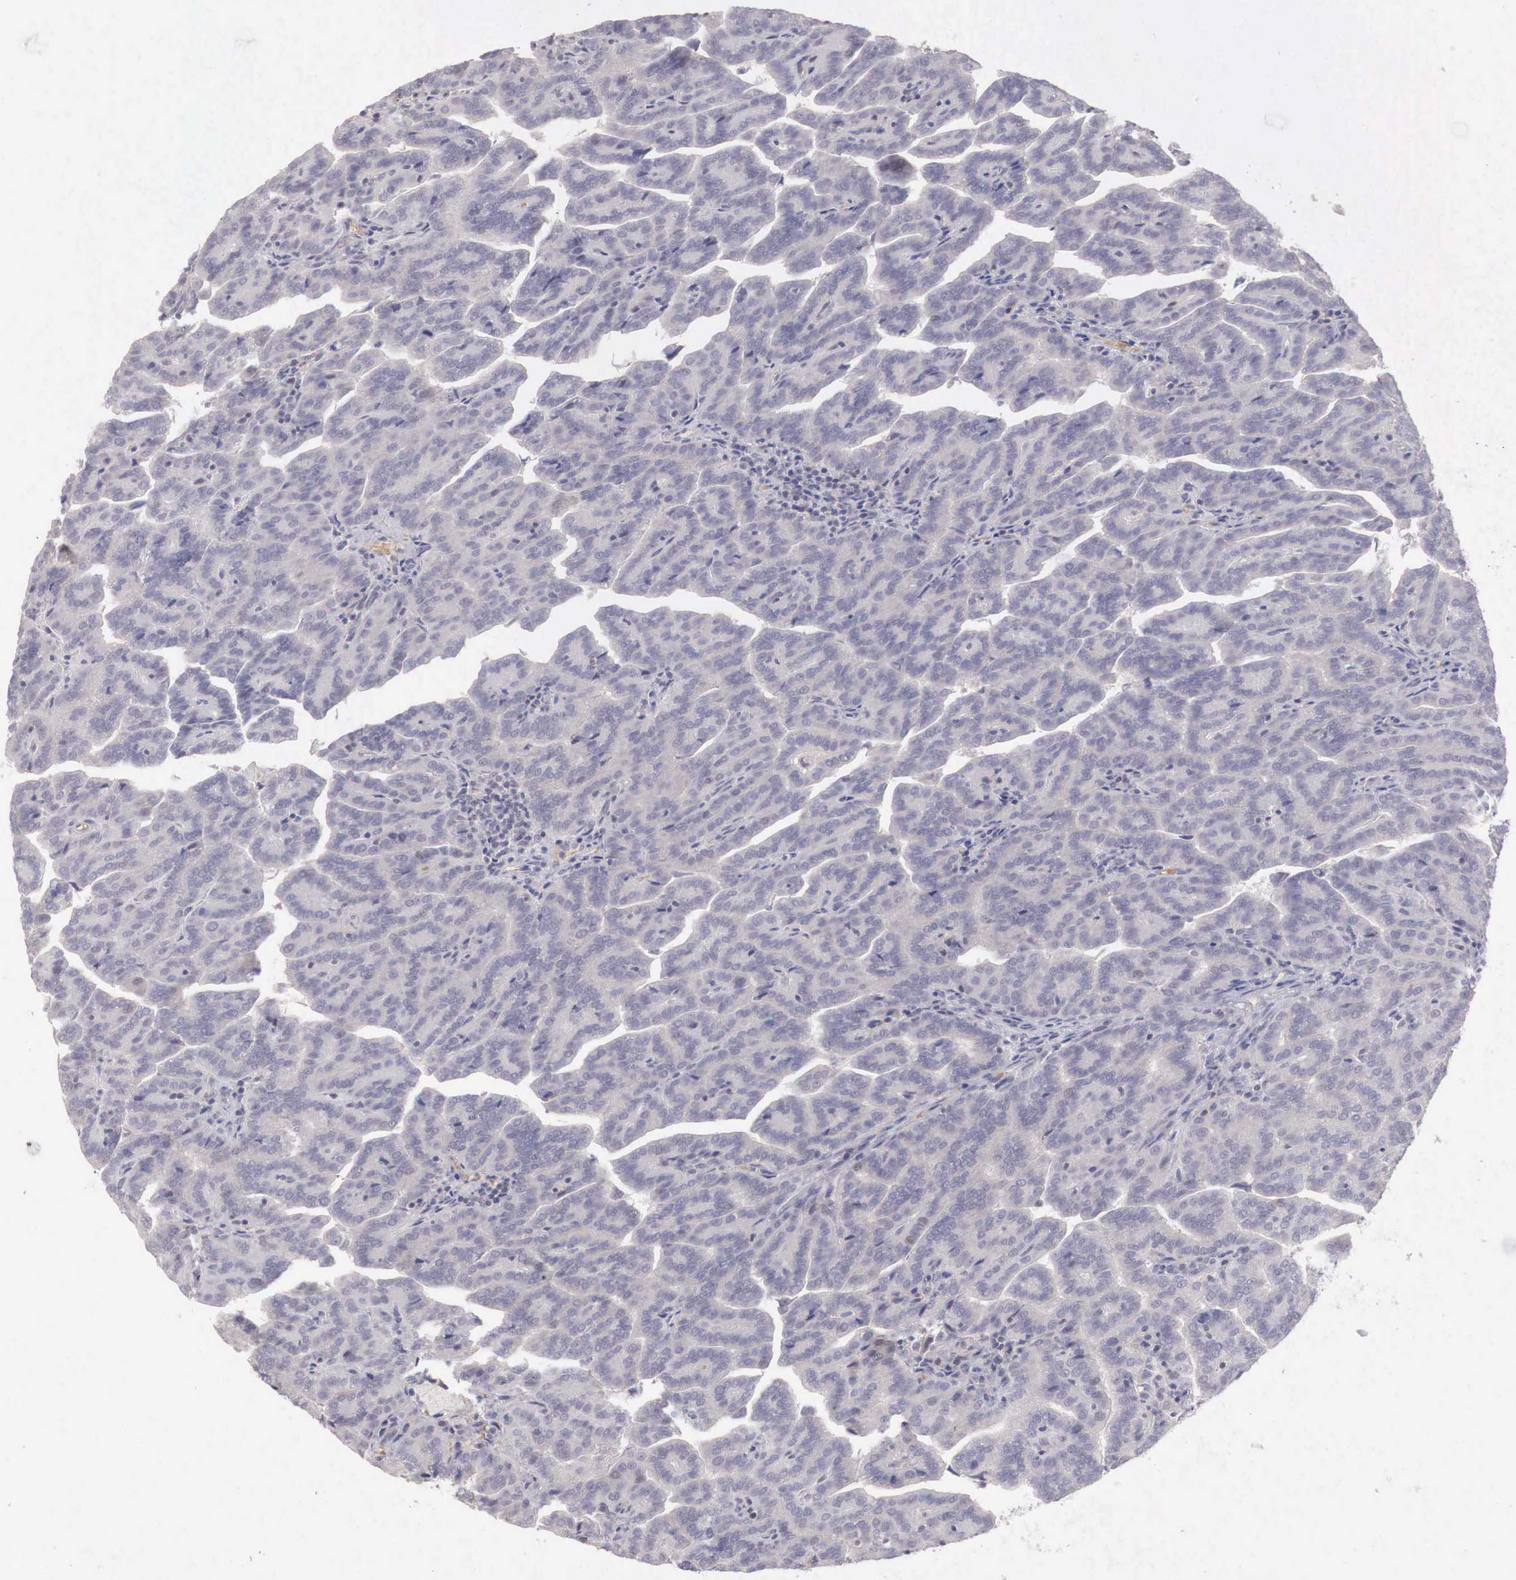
{"staining": {"intensity": "negative", "quantity": "none", "location": "none"}, "tissue": "renal cancer", "cell_type": "Tumor cells", "image_type": "cancer", "snomed": [{"axis": "morphology", "description": "Adenocarcinoma, NOS"}, {"axis": "topography", "description": "Kidney"}], "caption": "DAB immunohistochemical staining of human renal cancer demonstrates no significant positivity in tumor cells.", "gene": "GATA1", "patient": {"sex": "male", "age": 61}}